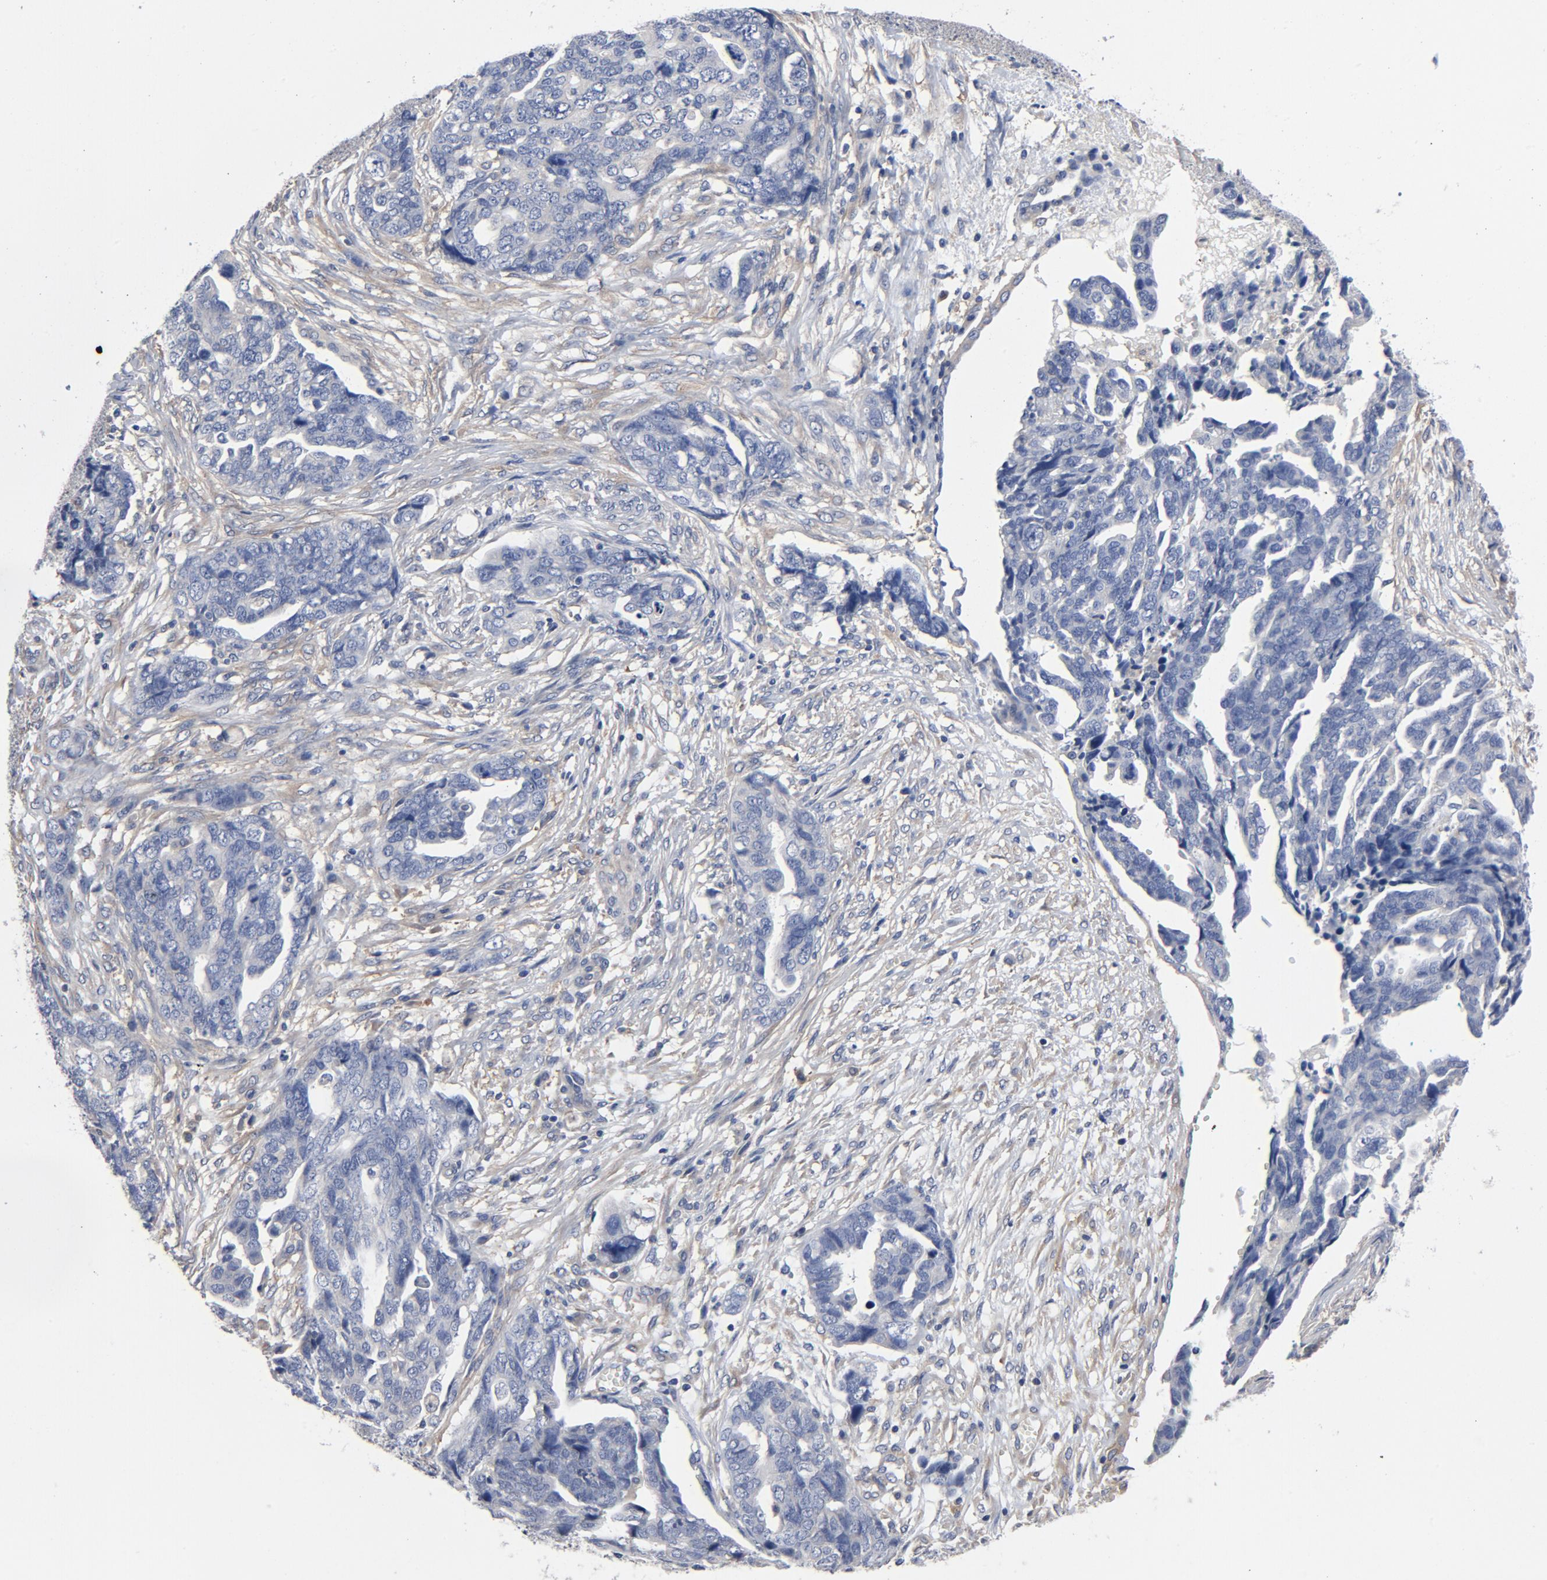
{"staining": {"intensity": "negative", "quantity": "none", "location": "none"}, "tissue": "ovarian cancer", "cell_type": "Tumor cells", "image_type": "cancer", "snomed": [{"axis": "morphology", "description": "Normal tissue, NOS"}, {"axis": "morphology", "description": "Cystadenocarcinoma, serous, NOS"}, {"axis": "topography", "description": "Fallopian tube"}, {"axis": "topography", "description": "Ovary"}], "caption": "IHC photomicrograph of neoplastic tissue: human ovarian cancer stained with DAB (3,3'-diaminobenzidine) reveals no significant protein expression in tumor cells.", "gene": "DYNLT3", "patient": {"sex": "female", "age": 56}}